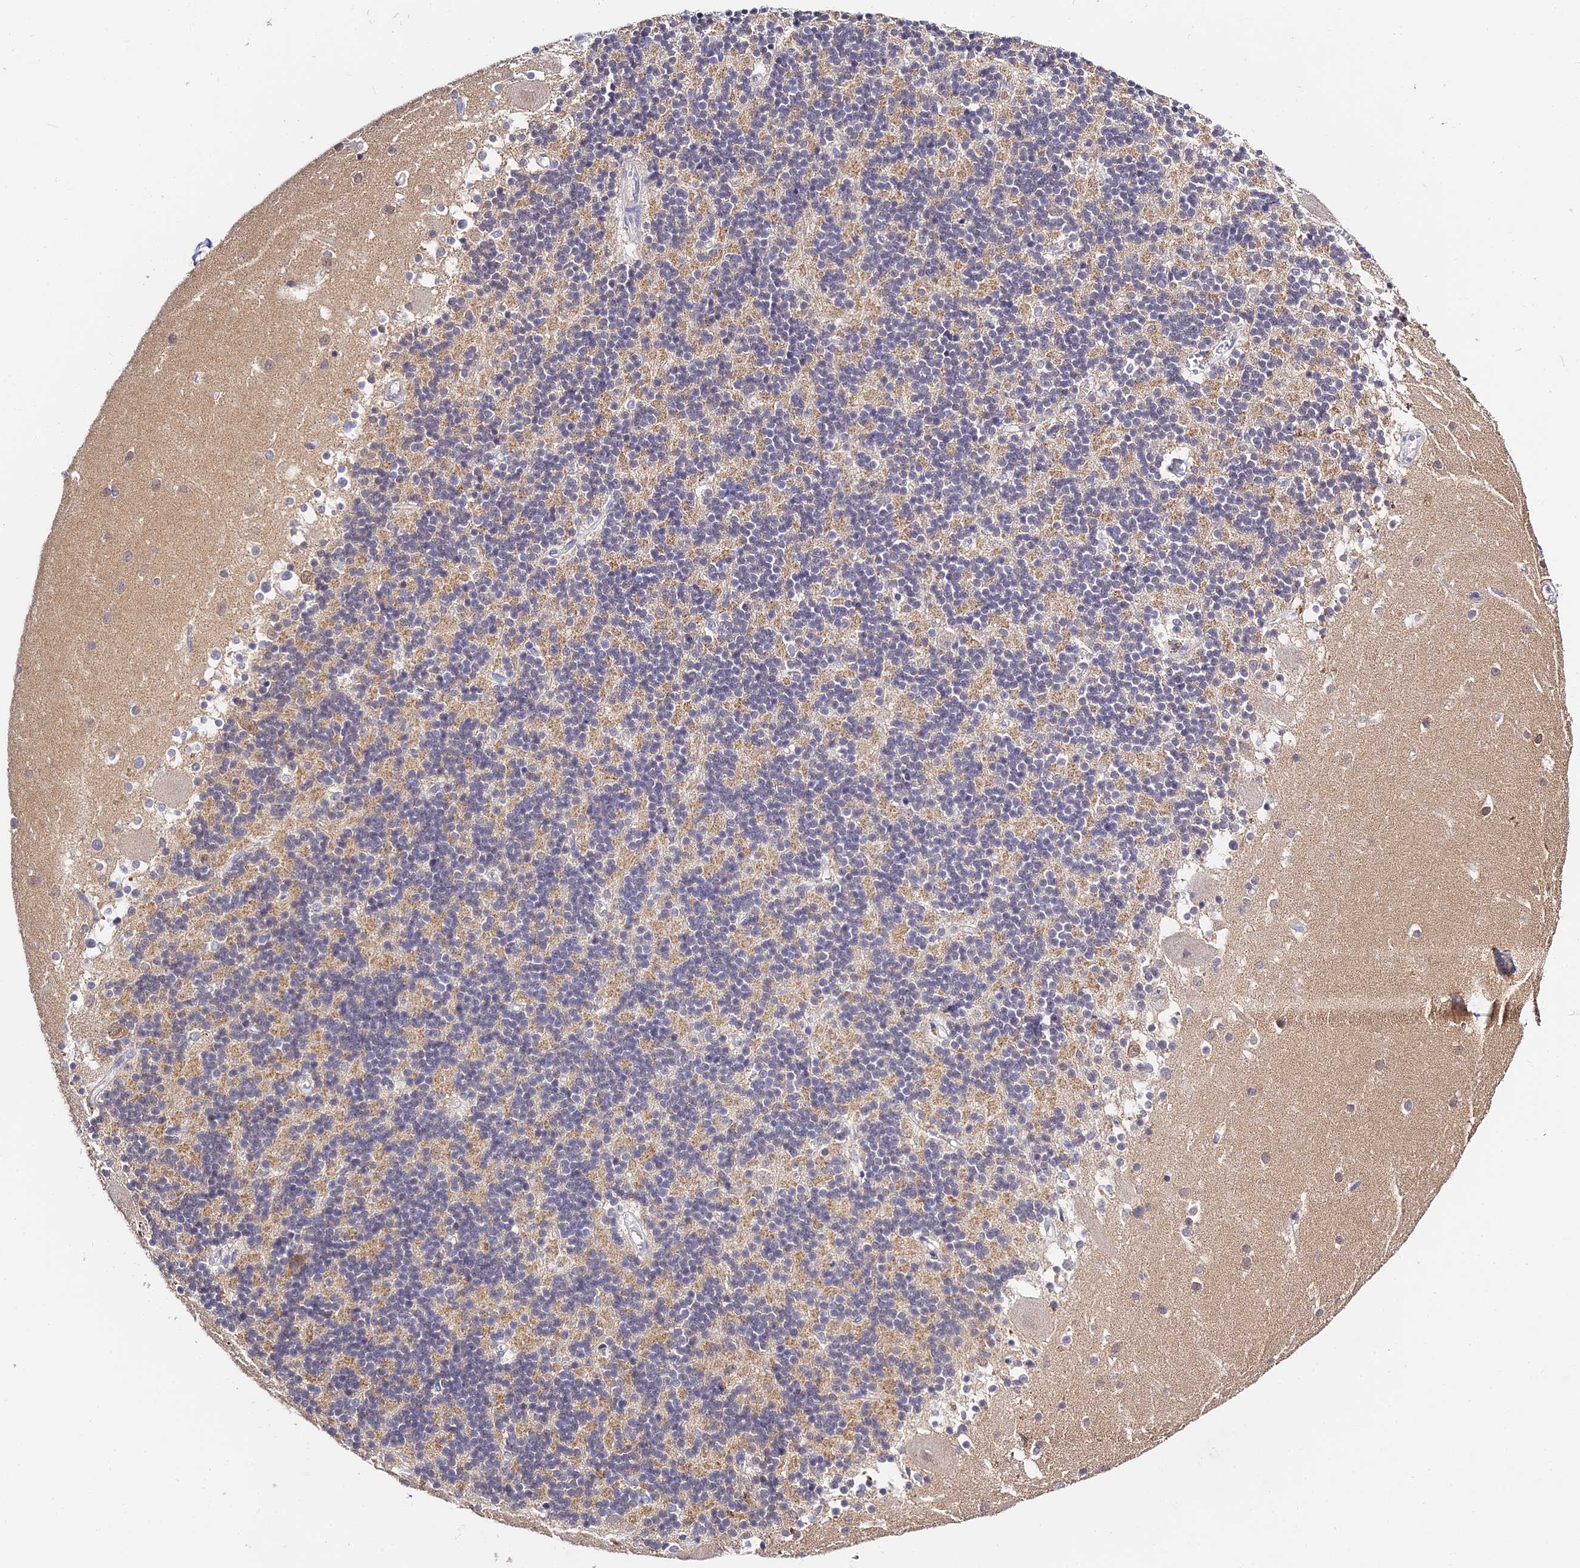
{"staining": {"intensity": "negative", "quantity": "none", "location": "none"}, "tissue": "cerebellum", "cell_type": "Cells in granular layer", "image_type": "normal", "snomed": [{"axis": "morphology", "description": "Normal tissue, NOS"}, {"axis": "topography", "description": "Cerebellum"}], "caption": "Immunohistochemical staining of benign cerebellum reveals no significant staining in cells in granular layer.", "gene": "HOXB1", "patient": {"sex": "male", "age": 54}}